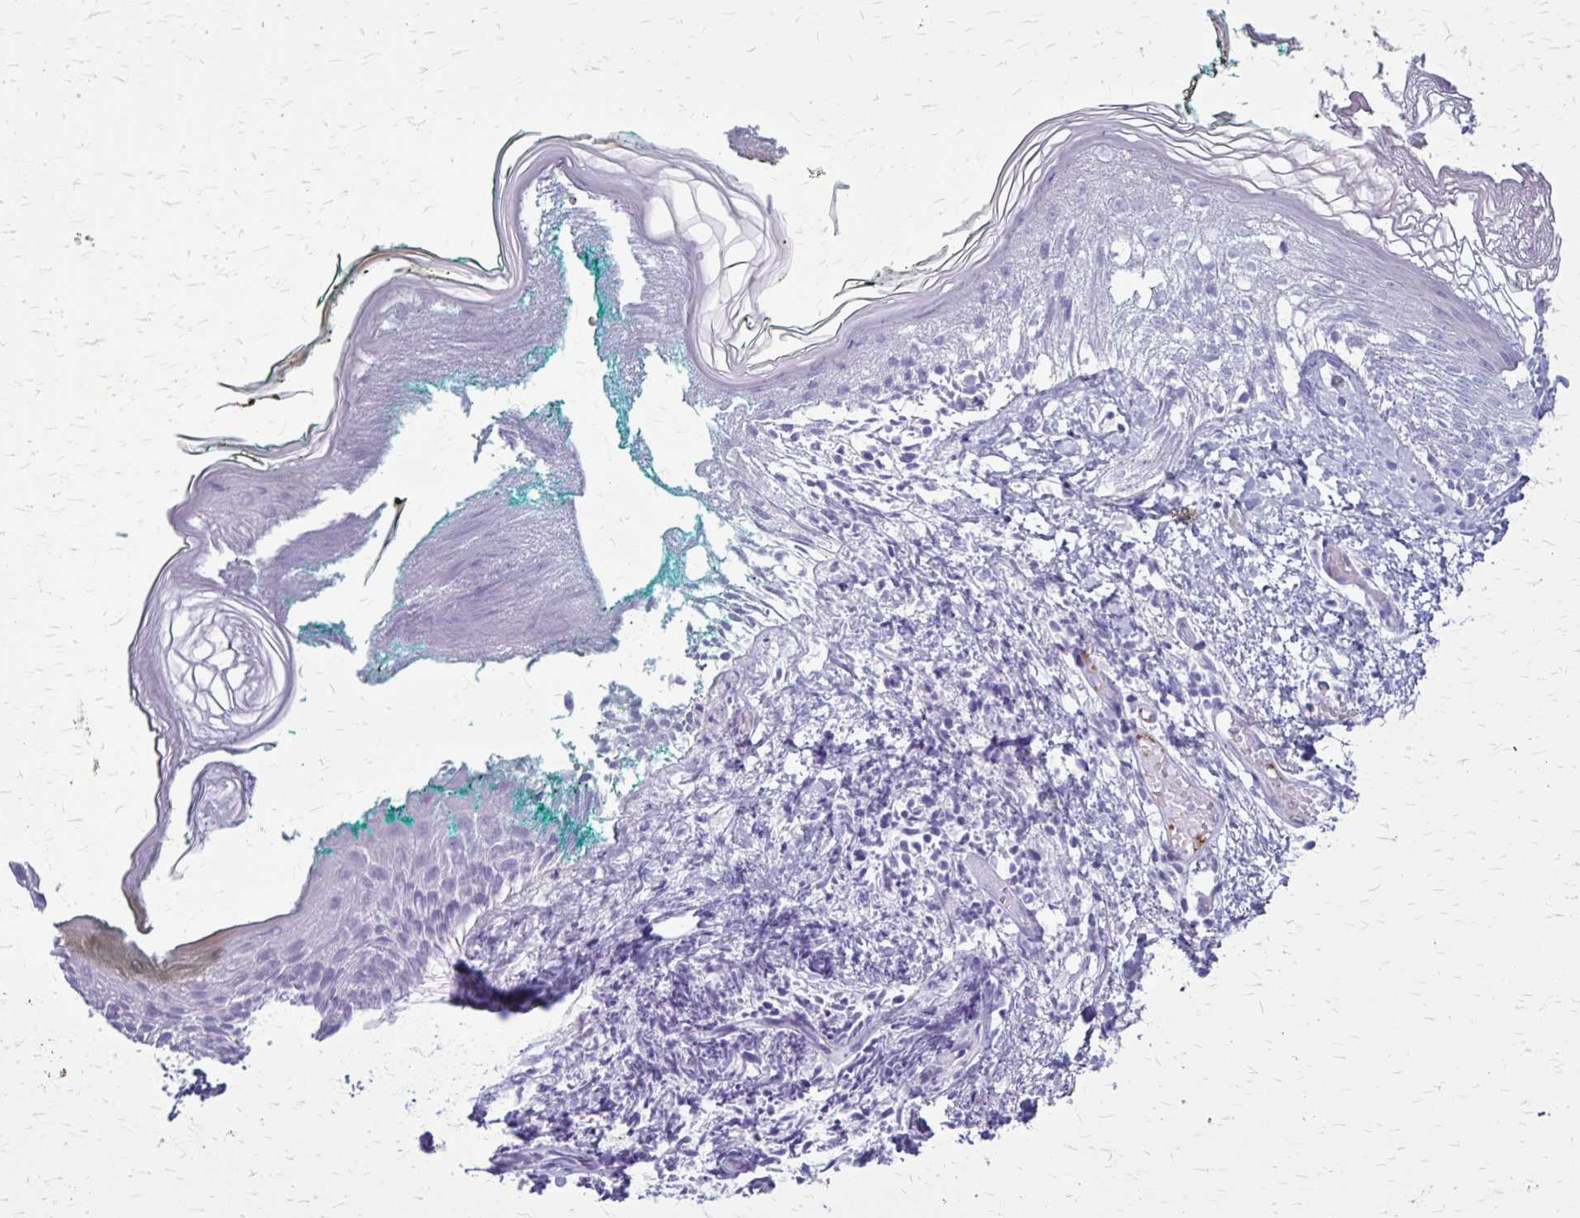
{"staining": {"intensity": "negative", "quantity": "none", "location": "none"}, "tissue": "skin", "cell_type": "Fibroblasts", "image_type": "normal", "snomed": [{"axis": "morphology", "description": "Normal tissue, NOS"}, {"axis": "topography", "description": "Skin"}], "caption": "IHC micrograph of normal skin: skin stained with DAB exhibits no significant protein expression in fibroblasts. The staining is performed using DAB (3,3'-diaminobenzidine) brown chromogen with nuclei counter-stained in using hematoxylin.", "gene": "GP9", "patient": {"sex": "female", "age": 34}}